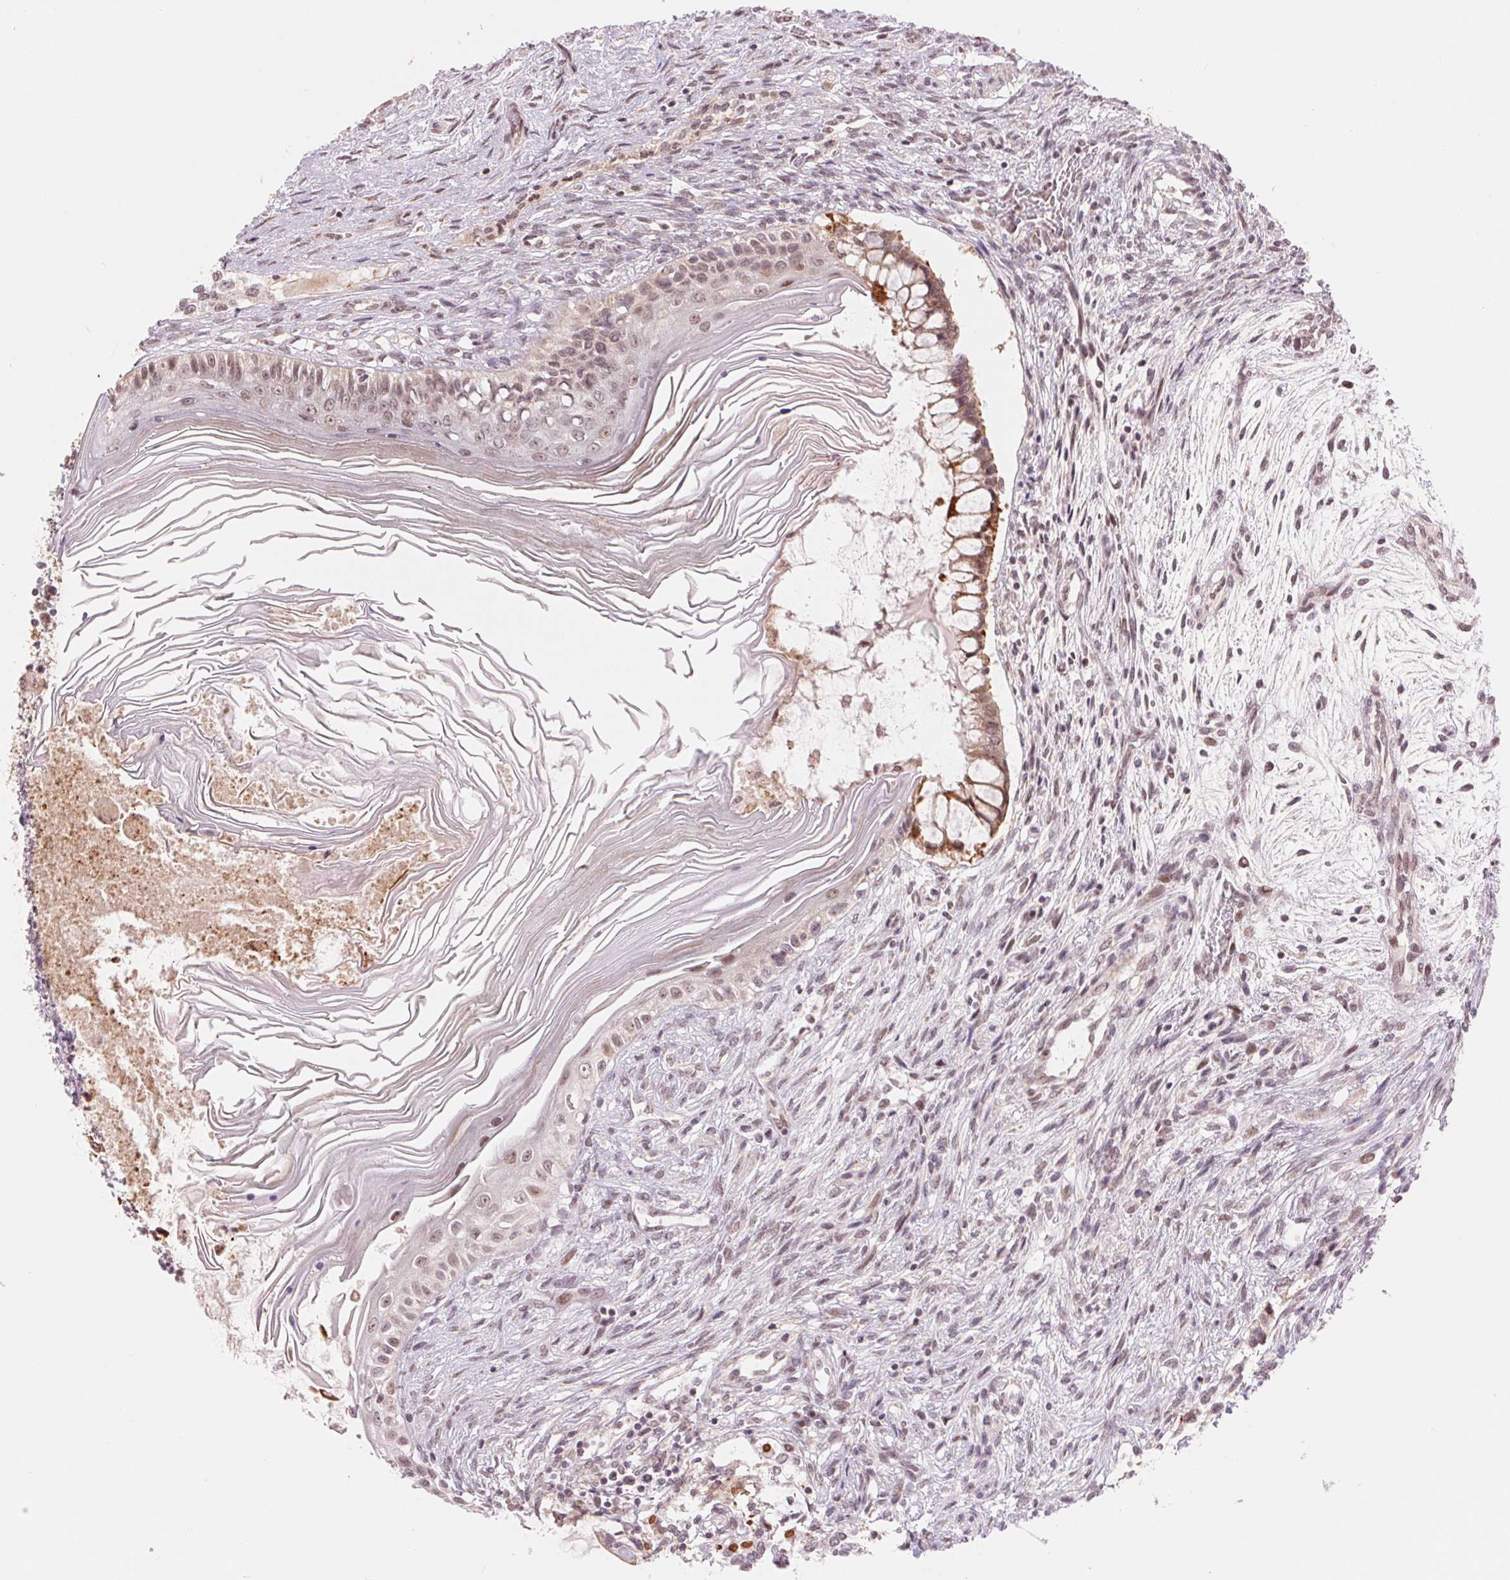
{"staining": {"intensity": "weak", "quantity": ">75%", "location": "nuclear"}, "tissue": "testis cancer", "cell_type": "Tumor cells", "image_type": "cancer", "snomed": [{"axis": "morphology", "description": "Carcinoma, Embryonal, NOS"}, {"axis": "topography", "description": "Testis"}], "caption": "A micrograph of human testis embryonal carcinoma stained for a protein displays weak nuclear brown staining in tumor cells.", "gene": "ARHGAP32", "patient": {"sex": "male", "age": 37}}